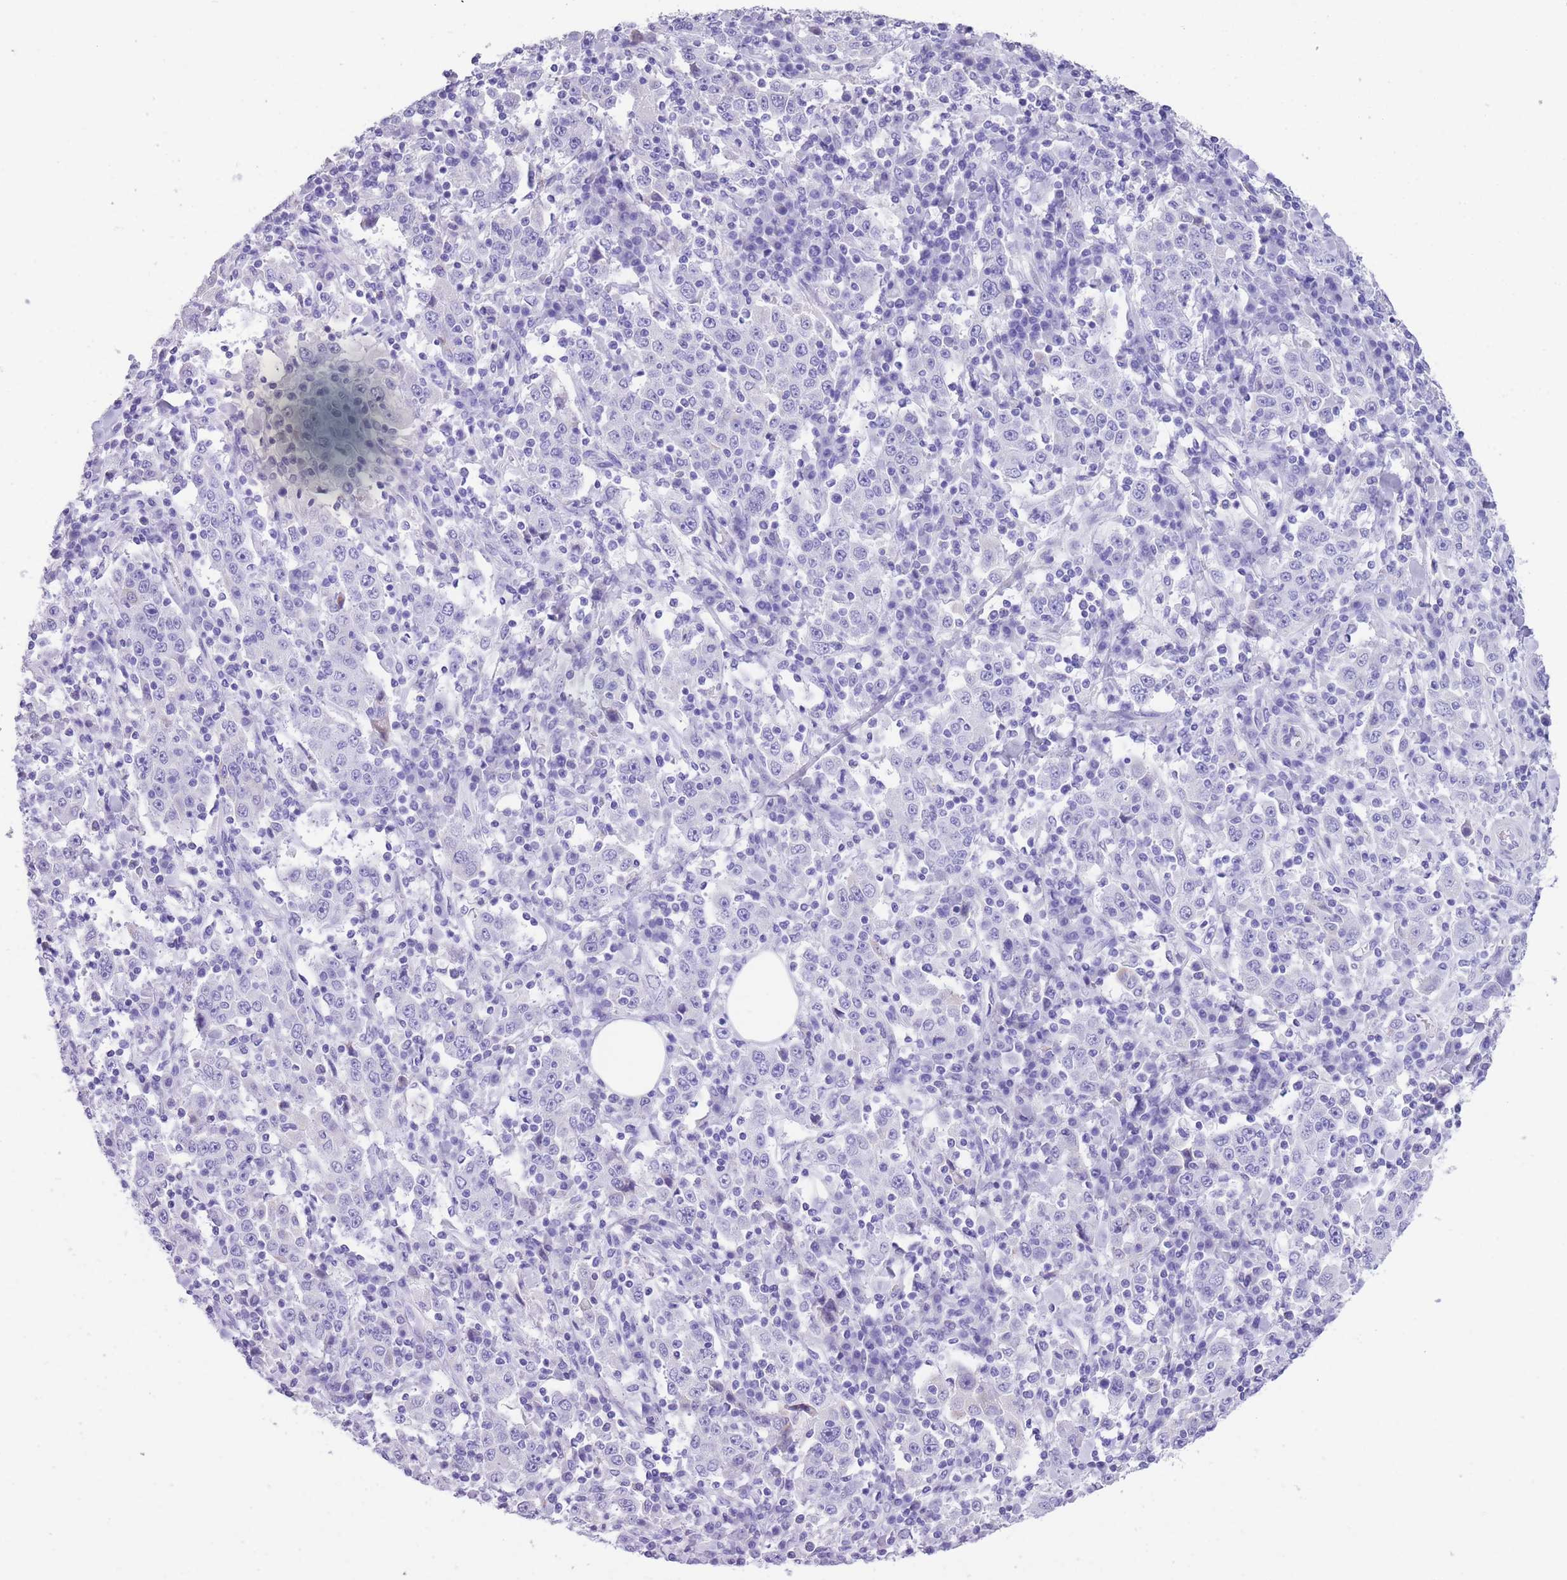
{"staining": {"intensity": "negative", "quantity": "none", "location": "none"}, "tissue": "stomach cancer", "cell_type": "Tumor cells", "image_type": "cancer", "snomed": [{"axis": "morphology", "description": "Normal tissue, NOS"}, {"axis": "morphology", "description": "Adenocarcinoma, NOS"}, {"axis": "topography", "description": "Stomach, upper"}, {"axis": "topography", "description": "Stomach"}], "caption": "Immunohistochemistry (IHC) of adenocarcinoma (stomach) exhibits no positivity in tumor cells.", "gene": "RAI2", "patient": {"sex": "male", "age": 59}}